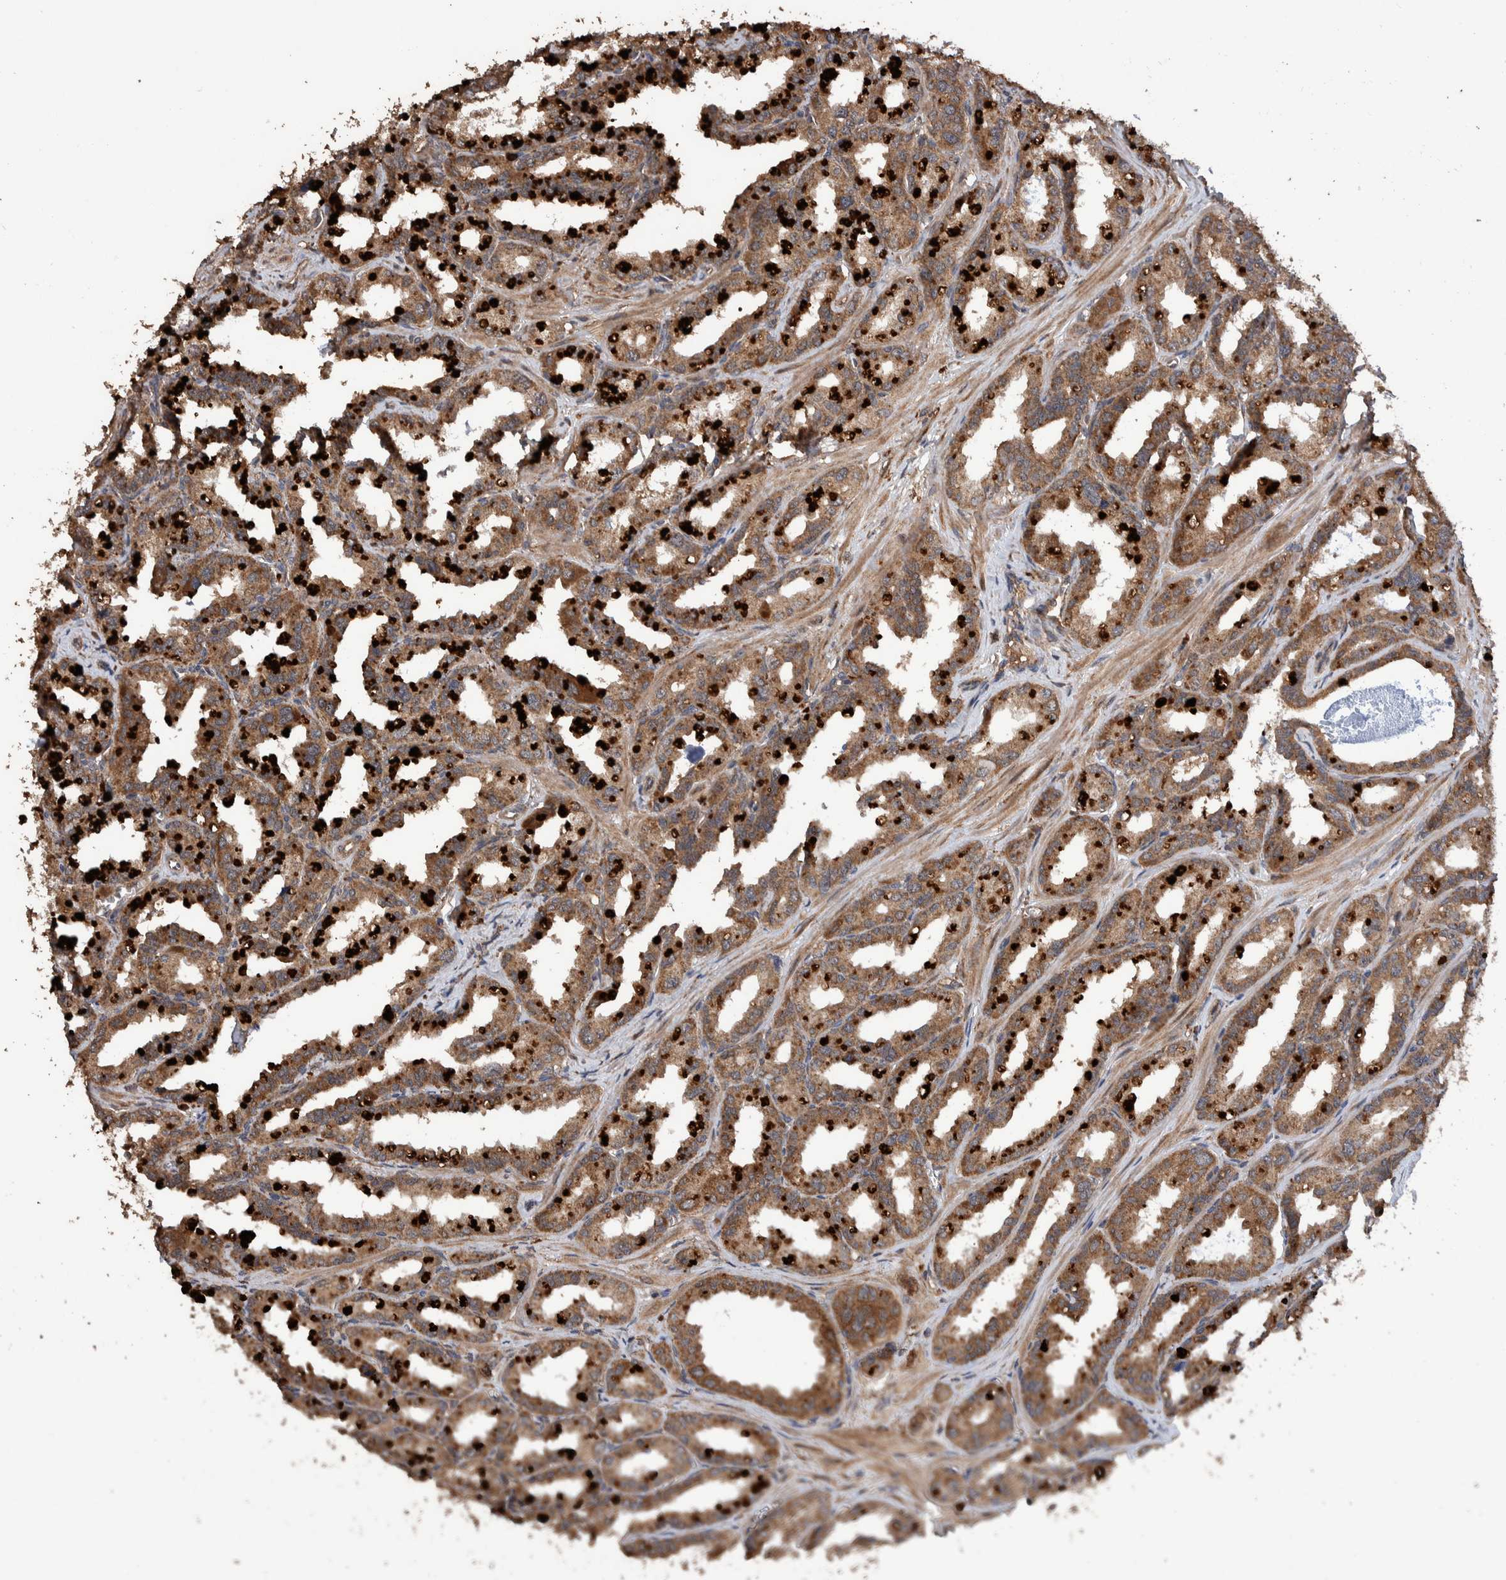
{"staining": {"intensity": "strong", "quantity": ">75%", "location": "cytoplasmic/membranous"}, "tissue": "seminal vesicle", "cell_type": "Glandular cells", "image_type": "normal", "snomed": [{"axis": "morphology", "description": "Normal tissue, NOS"}, {"axis": "topography", "description": "Prostate"}, {"axis": "topography", "description": "Seminal veicle"}], "caption": "Immunohistochemical staining of normal human seminal vesicle exhibits high levels of strong cytoplasmic/membranous positivity in about >75% of glandular cells.", "gene": "ENSG00000251537", "patient": {"sex": "male", "age": 51}}